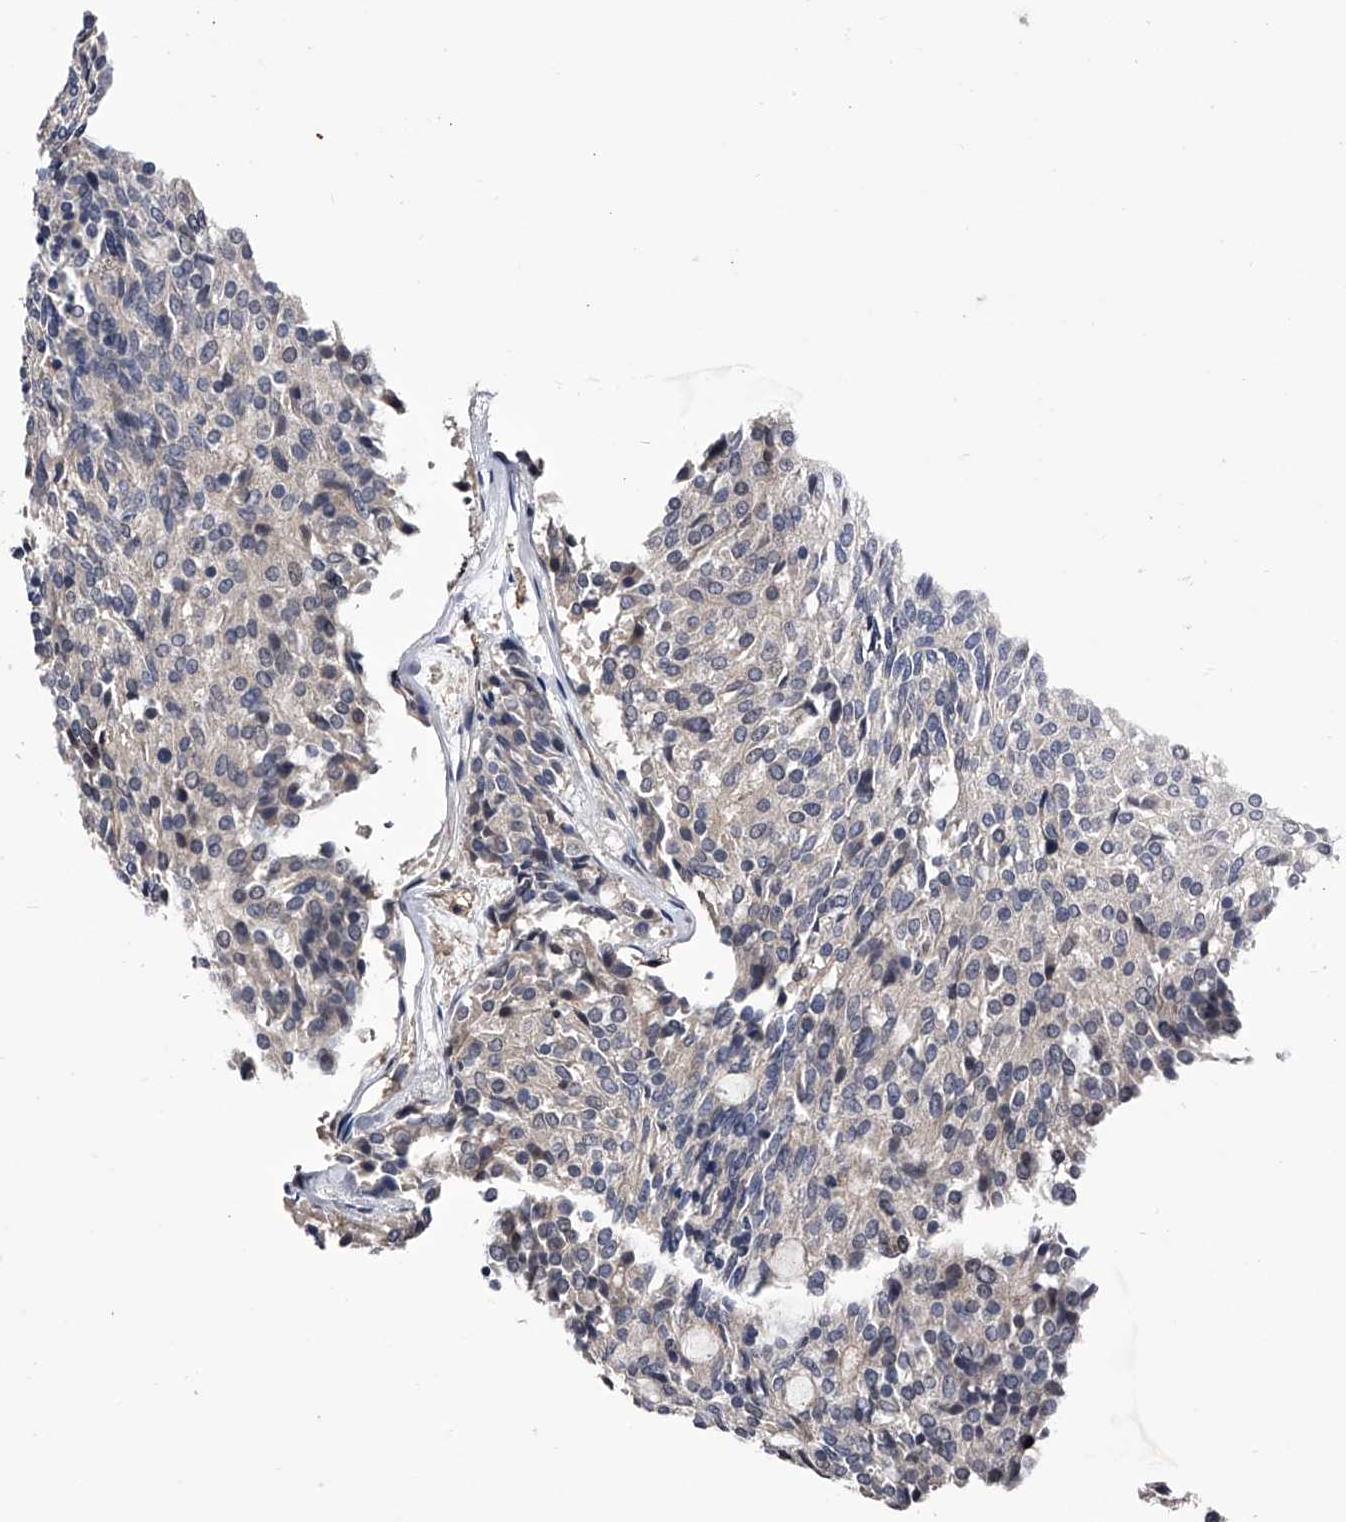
{"staining": {"intensity": "negative", "quantity": "none", "location": "none"}, "tissue": "carcinoid", "cell_type": "Tumor cells", "image_type": "cancer", "snomed": [{"axis": "morphology", "description": "Carcinoid, malignant, NOS"}, {"axis": "topography", "description": "Pancreas"}], "caption": "DAB (3,3'-diaminobenzidine) immunohistochemical staining of human carcinoid shows no significant staining in tumor cells.", "gene": "PAN3", "patient": {"sex": "female", "age": 54}}